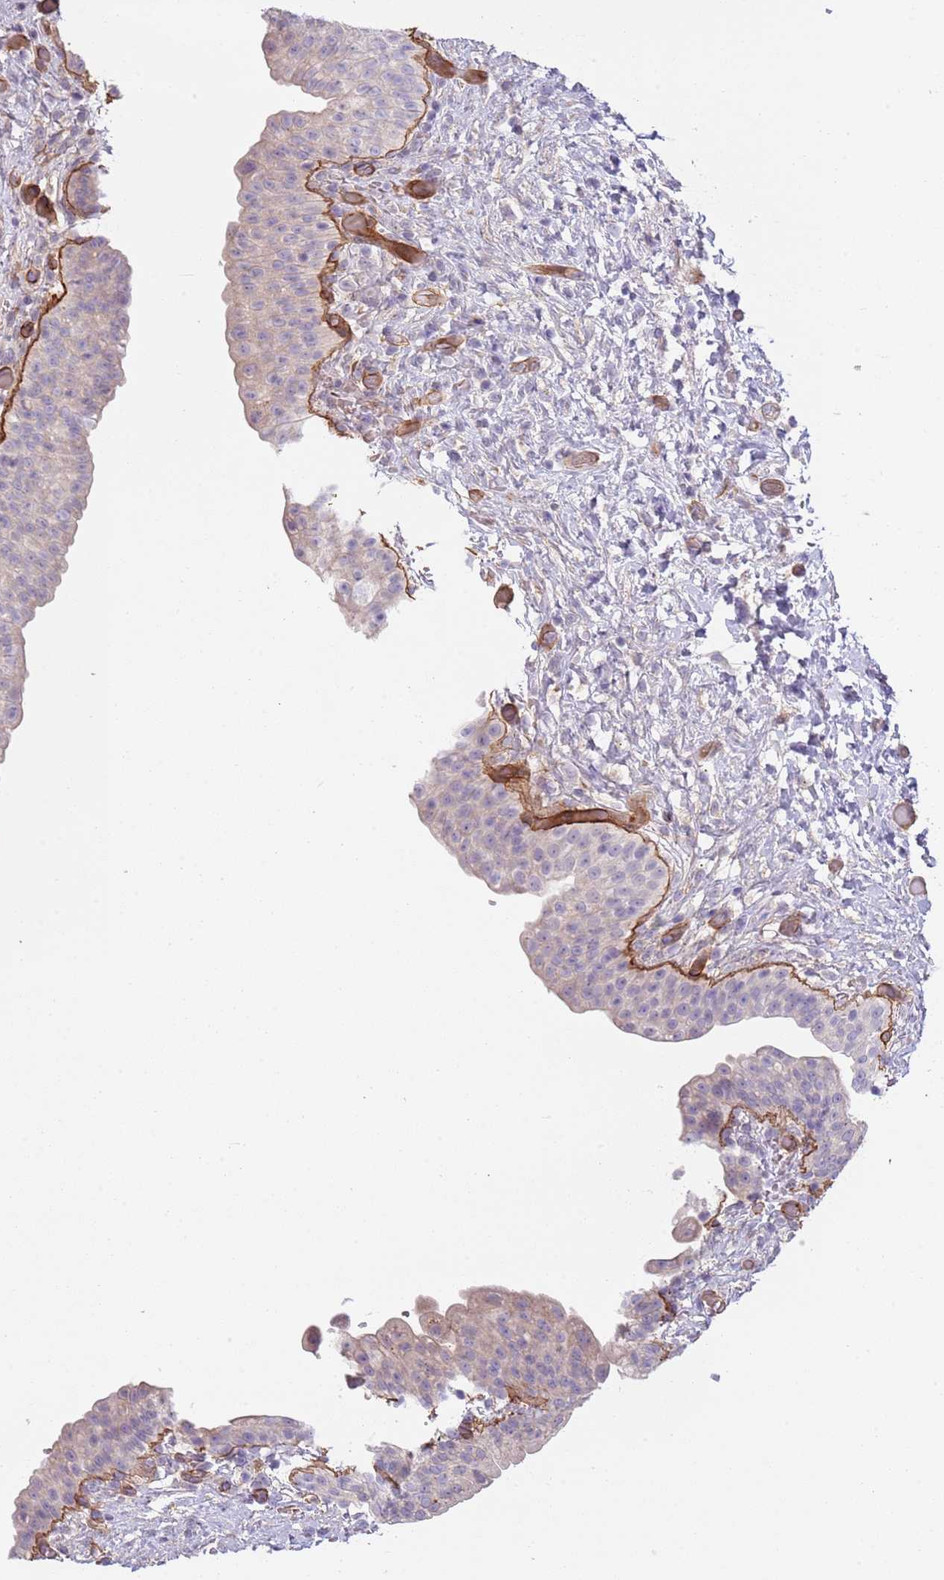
{"staining": {"intensity": "negative", "quantity": "none", "location": "none"}, "tissue": "urinary bladder", "cell_type": "Urothelial cells", "image_type": "normal", "snomed": [{"axis": "morphology", "description": "Normal tissue, NOS"}, {"axis": "topography", "description": "Urinary bladder"}], "caption": "This is an immunohistochemistry image of unremarkable urinary bladder. There is no expression in urothelial cells.", "gene": "TINAGL1", "patient": {"sex": "male", "age": 69}}